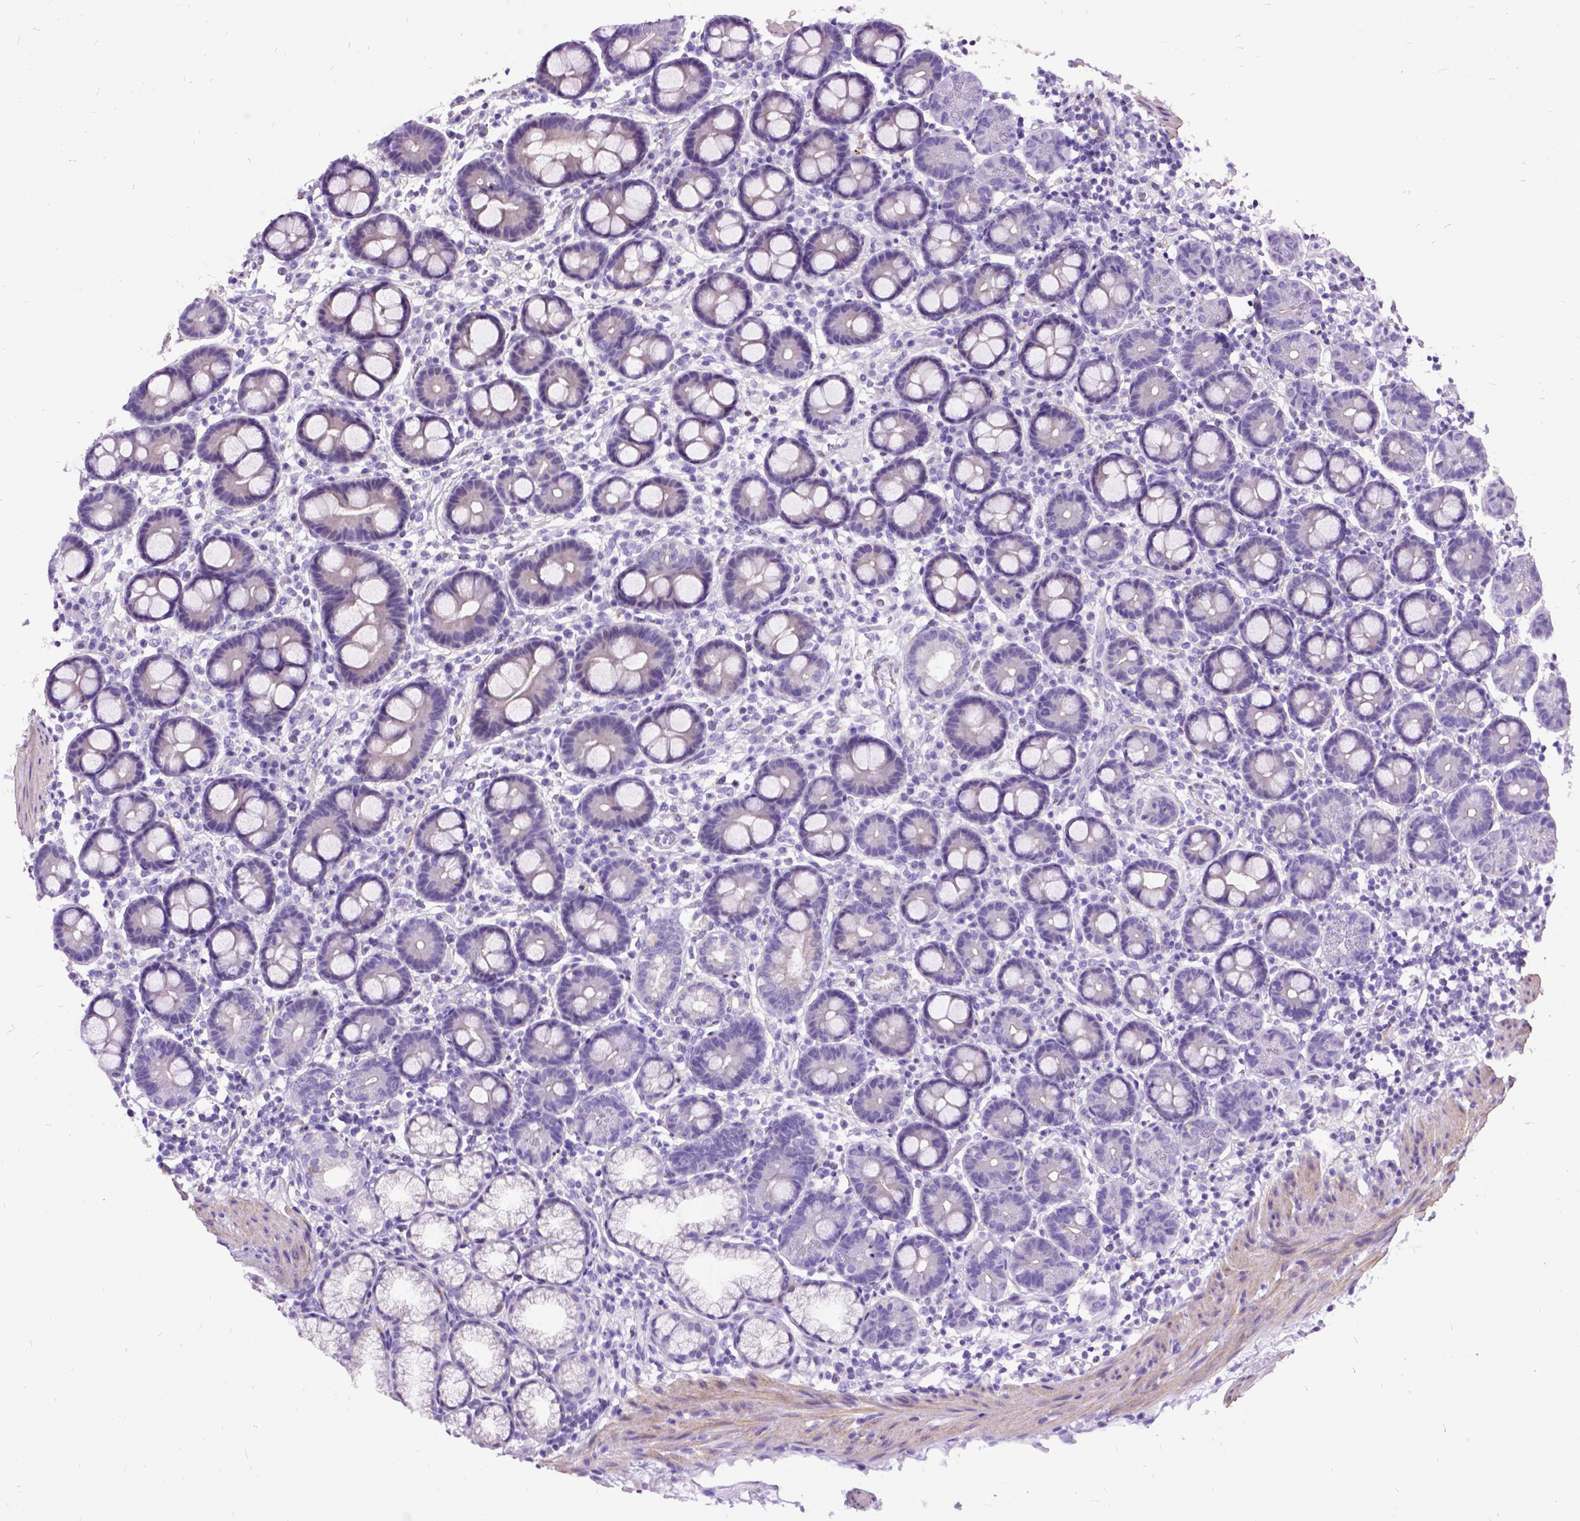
{"staining": {"intensity": "negative", "quantity": "none", "location": "none"}, "tissue": "duodenum", "cell_type": "Glandular cells", "image_type": "normal", "snomed": [{"axis": "morphology", "description": "Normal tissue, NOS"}, {"axis": "topography", "description": "Pancreas"}, {"axis": "topography", "description": "Duodenum"}], "caption": "Glandular cells show no significant expression in benign duodenum. The staining was performed using DAB (3,3'-diaminobenzidine) to visualize the protein expression in brown, while the nuclei were stained in blue with hematoxylin (Magnification: 20x).", "gene": "ENSG00000254979", "patient": {"sex": "male", "age": 59}}